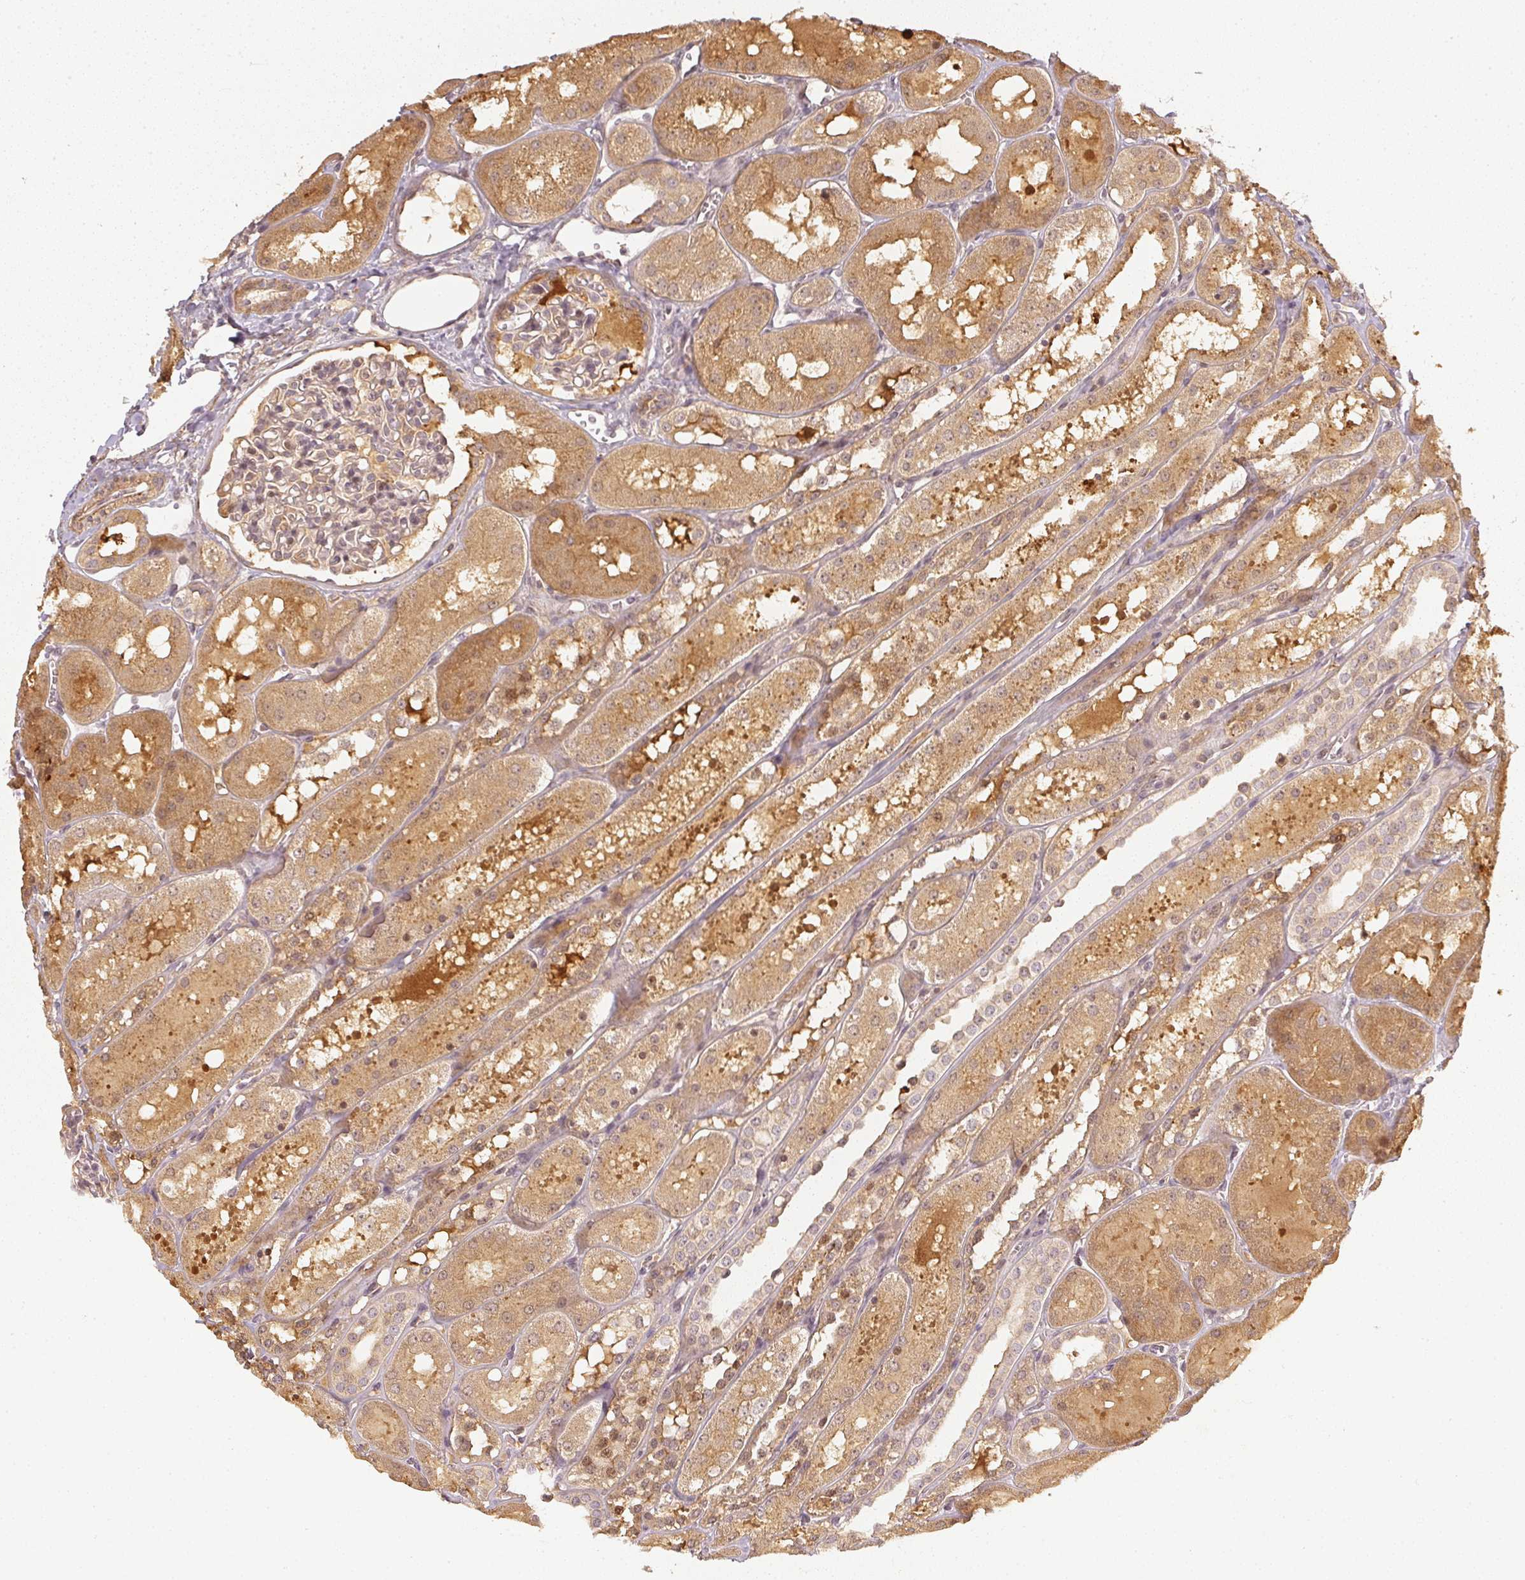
{"staining": {"intensity": "negative", "quantity": "none", "location": "none"}, "tissue": "kidney", "cell_type": "Cells in glomeruli", "image_type": "normal", "snomed": [{"axis": "morphology", "description": "Normal tissue, NOS"}, {"axis": "topography", "description": "Kidney"}, {"axis": "topography", "description": "Urinary bladder"}], "caption": "Immunohistochemistry image of benign human kidney stained for a protein (brown), which displays no positivity in cells in glomeruli. Nuclei are stained in blue.", "gene": "SERPINE1", "patient": {"sex": "male", "age": 16}}